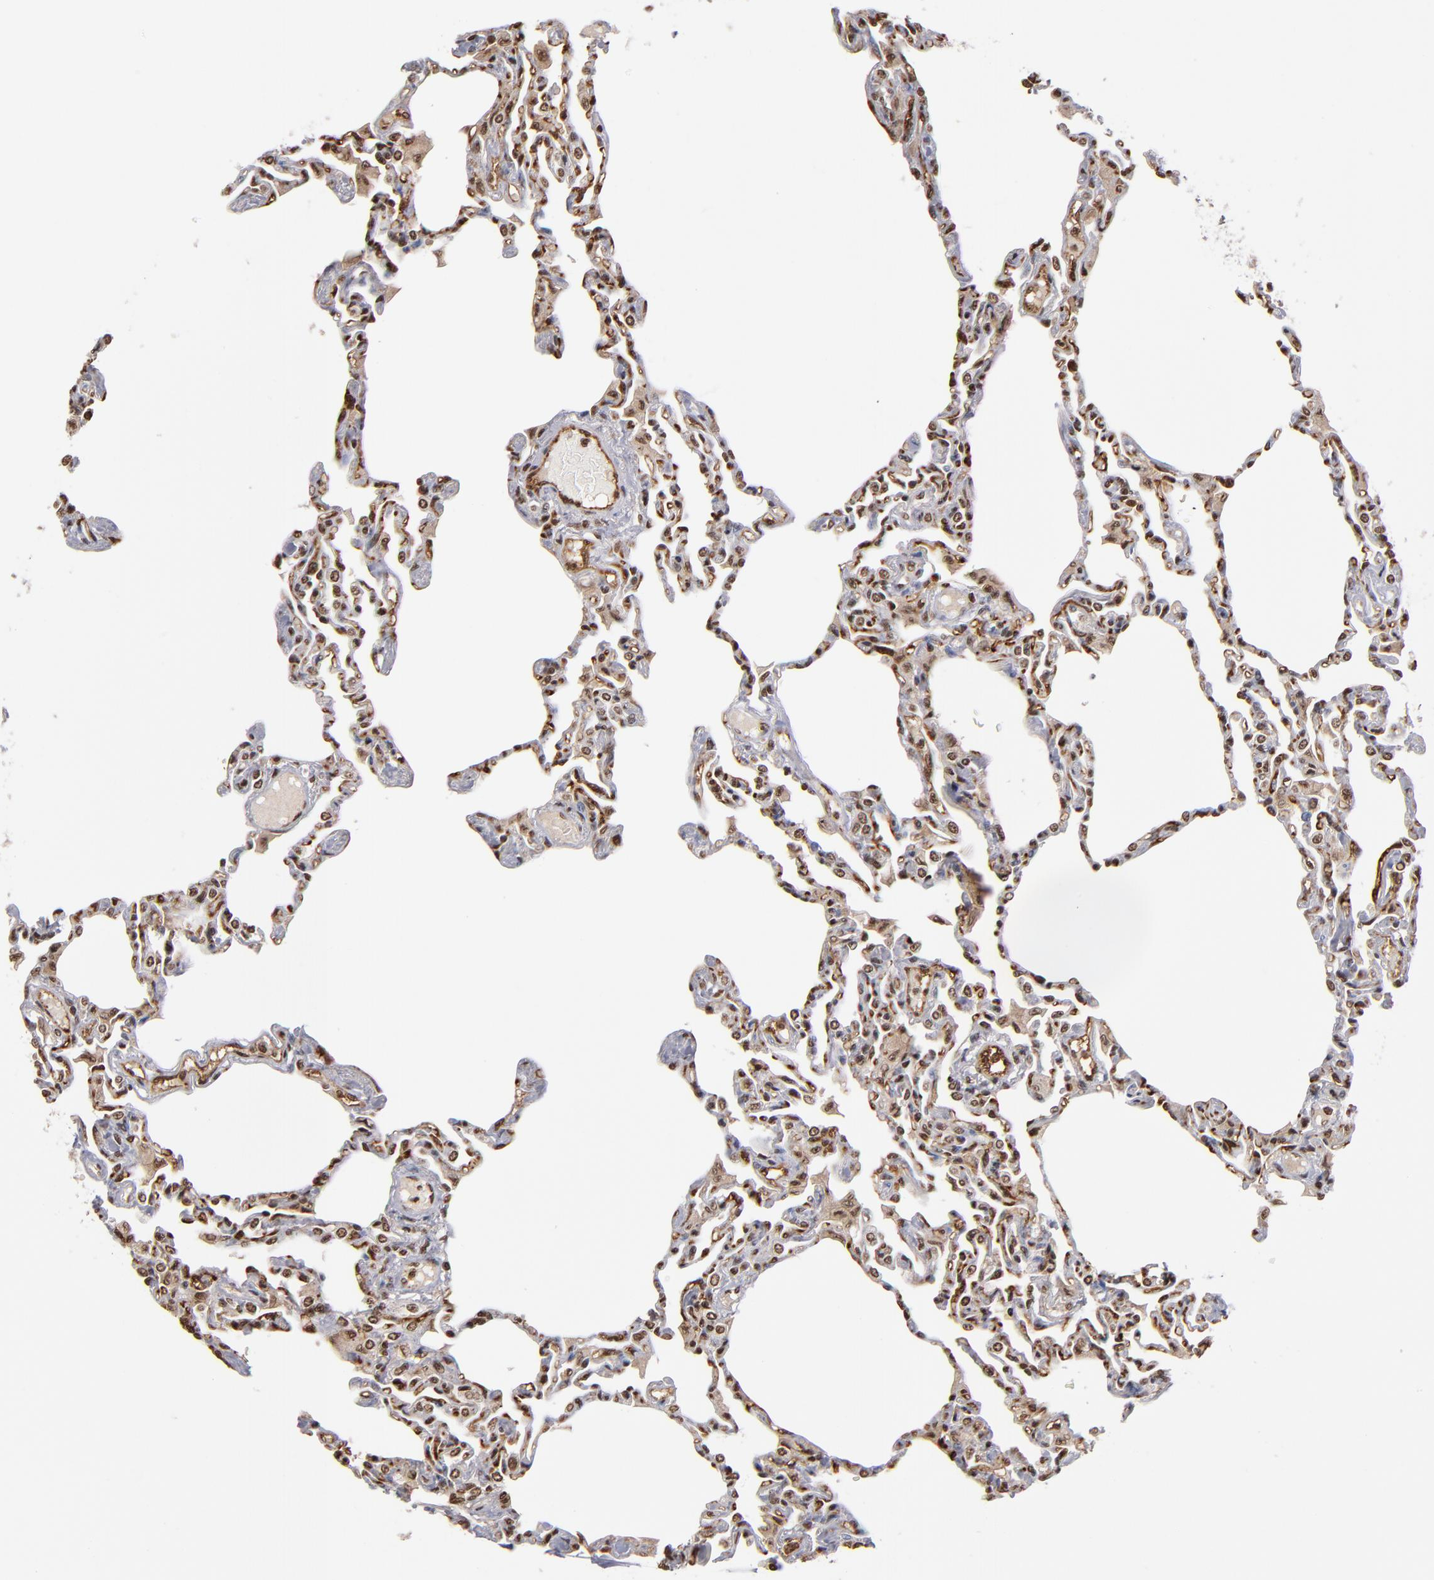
{"staining": {"intensity": "moderate", "quantity": ">75%", "location": "nuclear"}, "tissue": "lung", "cell_type": "Alveolar cells", "image_type": "normal", "snomed": [{"axis": "morphology", "description": "Normal tissue, NOS"}, {"axis": "topography", "description": "Lung"}], "caption": "Immunohistochemistry (DAB (3,3'-diaminobenzidine)) staining of benign lung shows moderate nuclear protein staining in about >75% of alveolar cells.", "gene": "ABL2", "patient": {"sex": "female", "age": 49}}